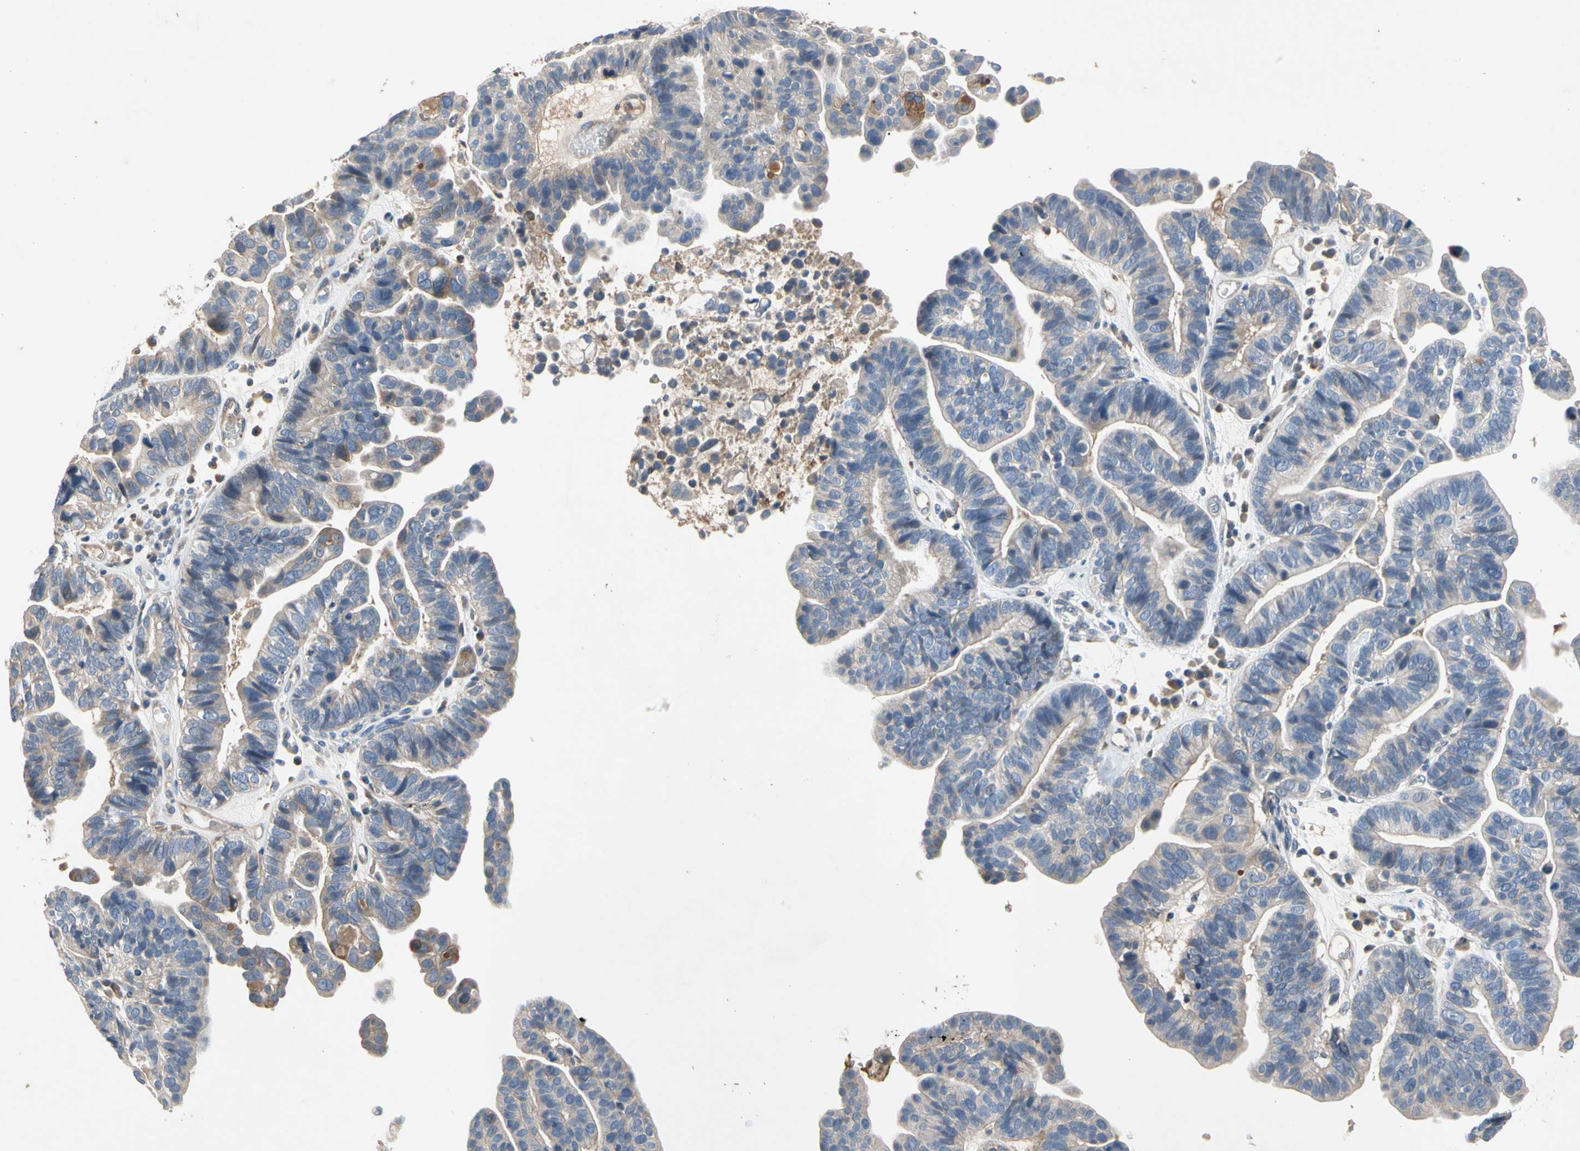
{"staining": {"intensity": "weak", "quantity": "<25%", "location": "cytoplasmic/membranous"}, "tissue": "ovarian cancer", "cell_type": "Tumor cells", "image_type": "cancer", "snomed": [{"axis": "morphology", "description": "Cystadenocarcinoma, serous, NOS"}, {"axis": "topography", "description": "Ovary"}], "caption": "Ovarian serous cystadenocarcinoma was stained to show a protein in brown. There is no significant positivity in tumor cells. (Stains: DAB (3,3'-diaminobenzidine) immunohistochemistry with hematoxylin counter stain, Microscopy: brightfield microscopy at high magnification).", "gene": "CRTAC1", "patient": {"sex": "female", "age": 56}}